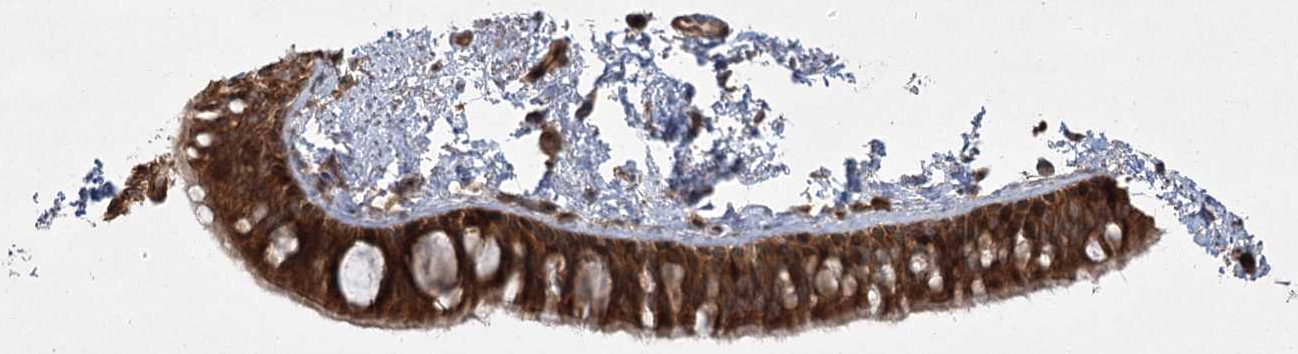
{"staining": {"intensity": "strong", "quantity": ">75%", "location": "cytoplasmic/membranous,nuclear"}, "tissue": "bronchus", "cell_type": "Respiratory epithelial cells", "image_type": "normal", "snomed": [{"axis": "morphology", "description": "Normal tissue, NOS"}, {"axis": "topography", "description": "Cartilage tissue"}, {"axis": "topography", "description": "Bronchus"}], "caption": "Normal bronchus demonstrates strong cytoplasmic/membranous,nuclear staining in about >75% of respiratory epithelial cells.", "gene": "CPLANE1", "patient": {"sex": "female", "age": 73}}